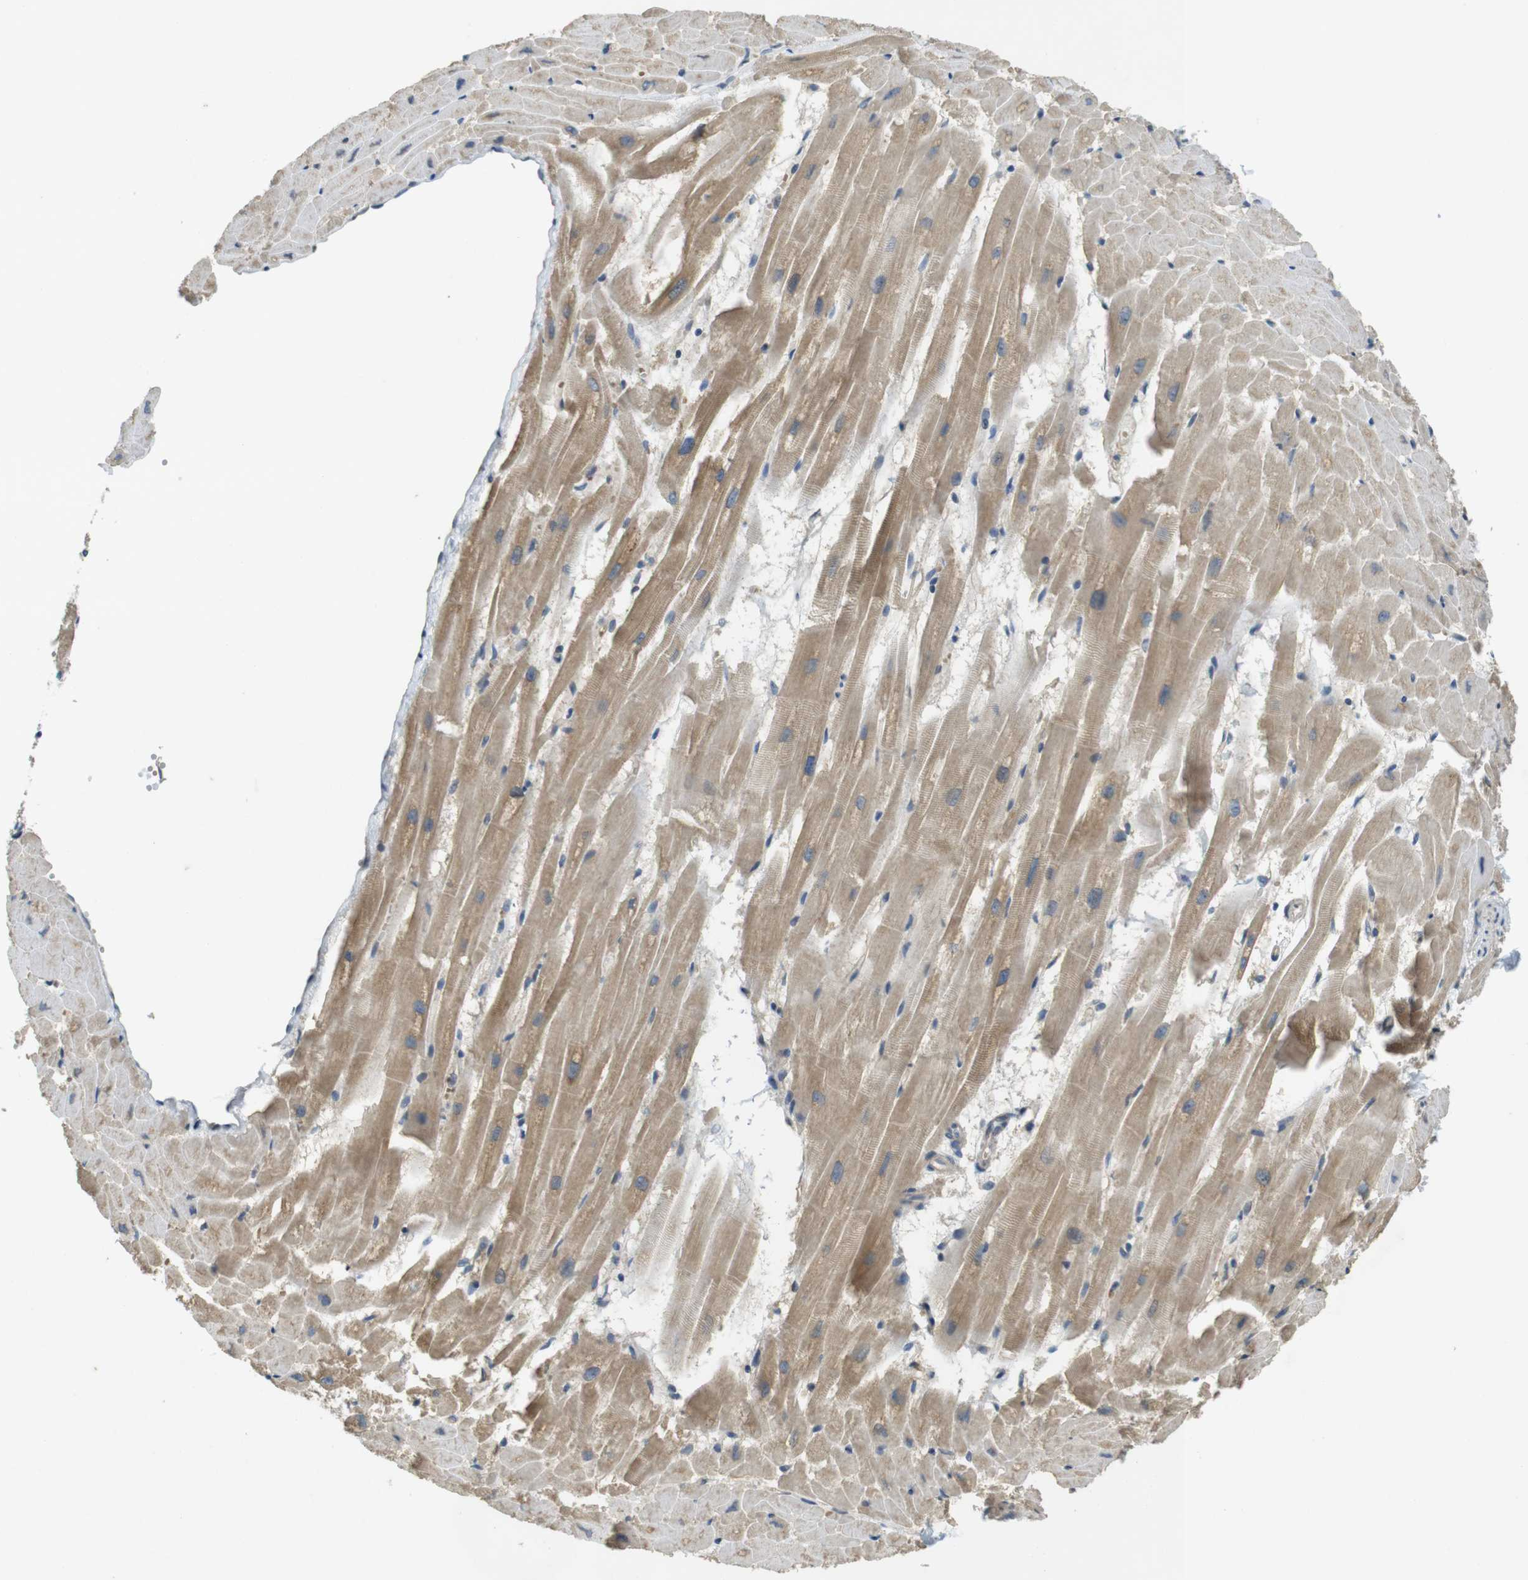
{"staining": {"intensity": "weak", "quantity": ">75%", "location": "cytoplasmic/membranous"}, "tissue": "heart muscle", "cell_type": "Cardiomyocytes", "image_type": "normal", "snomed": [{"axis": "morphology", "description": "Normal tissue, NOS"}, {"axis": "topography", "description": "Heart"}], "caption": "A high-resolution photomicrograph shows IHC staining of unremarkable heart muscle, which exhibits weak cytoplasmic/membranous staining in approximately >75% of cardiomyocytes.", "gene": "CLTC", "patient": {"sex": "female", "age": 19}}